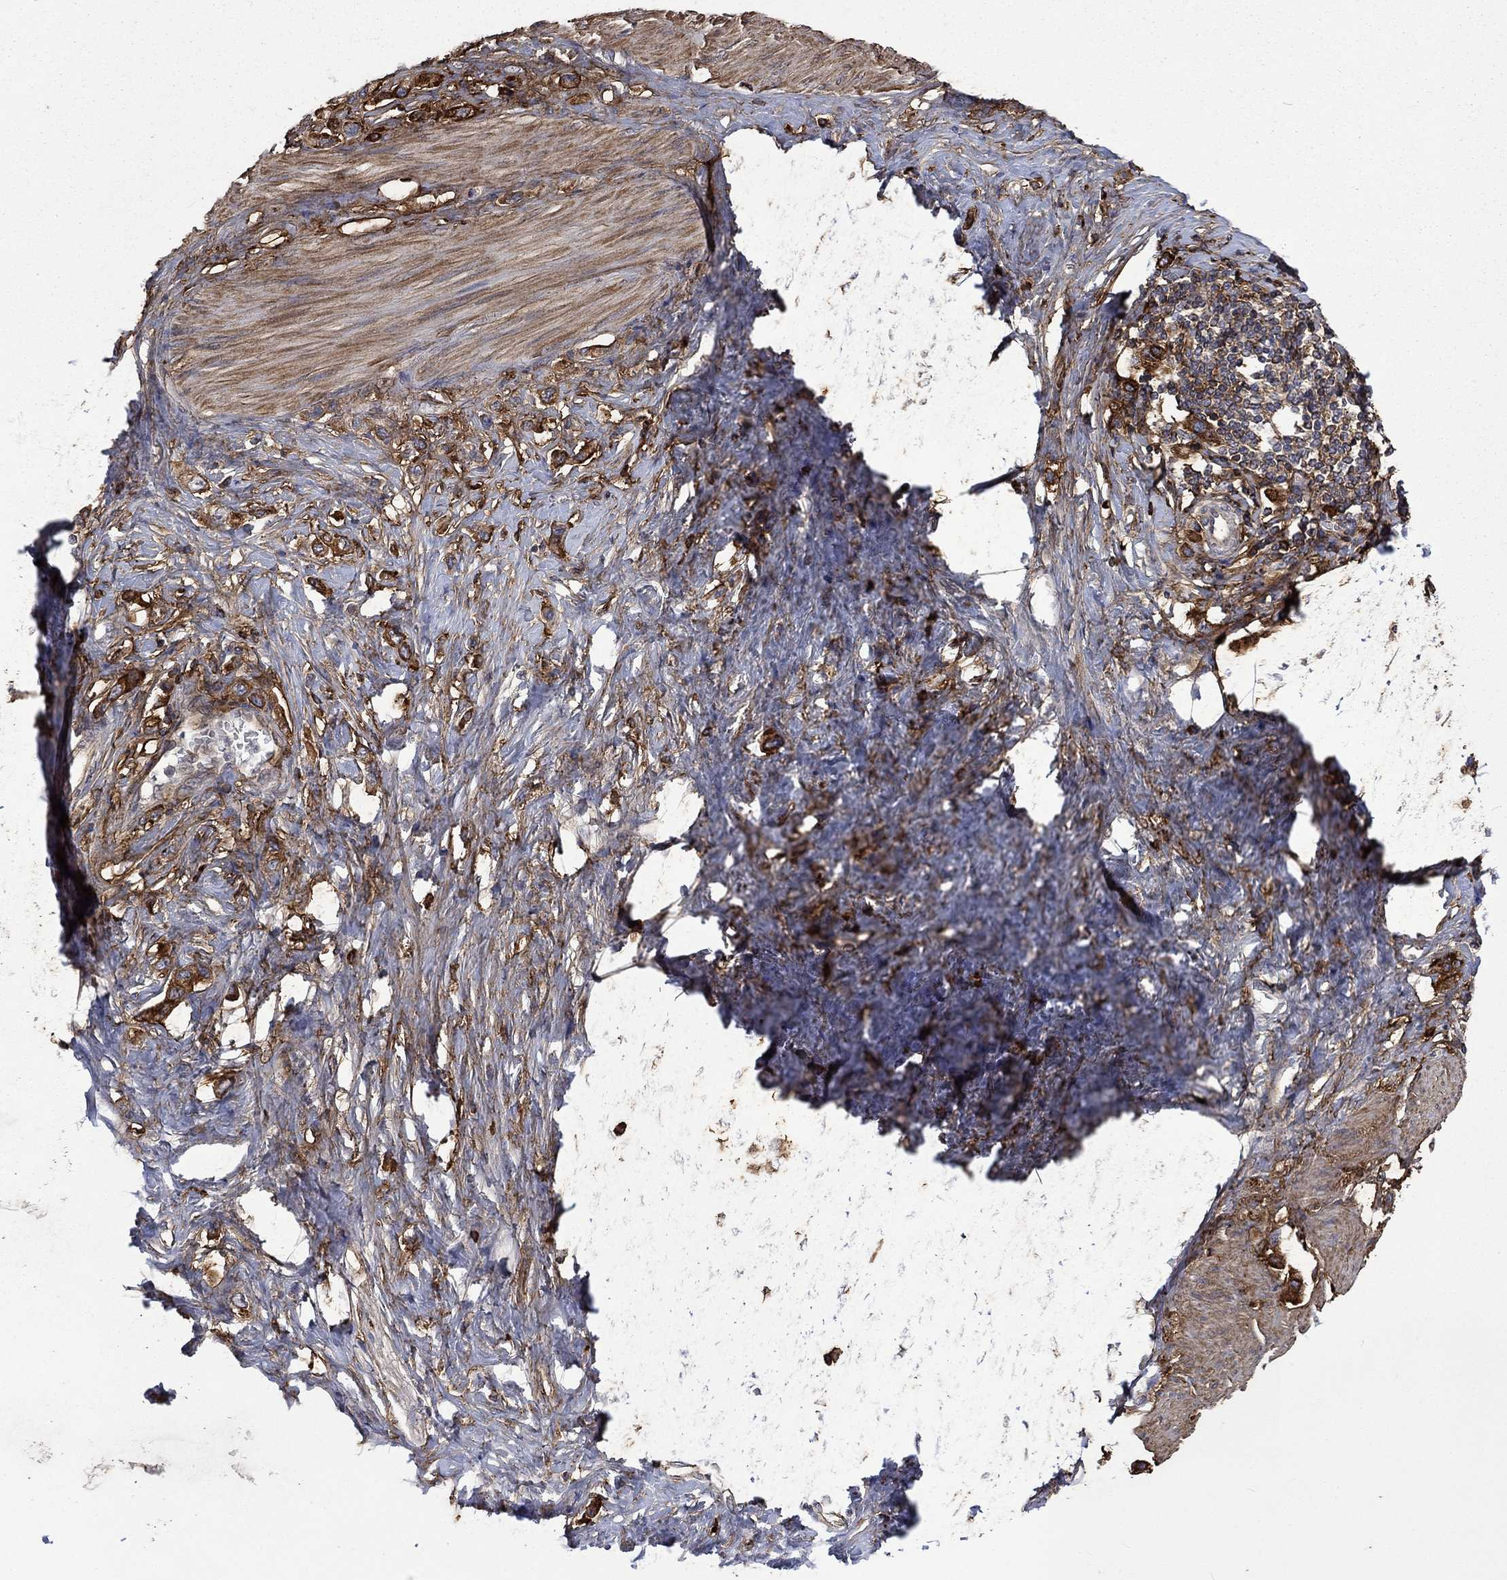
{"staining": {"intensity": "strong", "quantity": "25%-75%", "location": "cytoplasmic/membranous"}, "tissue": "stomach cancer", "cell_type": "Tumor cells", "image_type": "cancer", "snomed": [{"axis": "morphology", "description": "Normal tissue, NOS"}, {"axis": "morphology", "description": "Adenocarcinoma, NOS"}, {"axis": "morphology", "description": "Adenocarcinoma, High grade"}, {"axis": "topography", "description": "Stomach, upper"}, {"axis": "topography", "description": "Stomach"}], "caption": "DAB immunohistochemical staining of high-grade adenocarcinoma (stomach) demonstrates strong cytoplasmic/membranous protein staining in about 25%-75% of tumor cells.", "gene": "VCAN", "patient": {"sex": "female", "age": 65}}